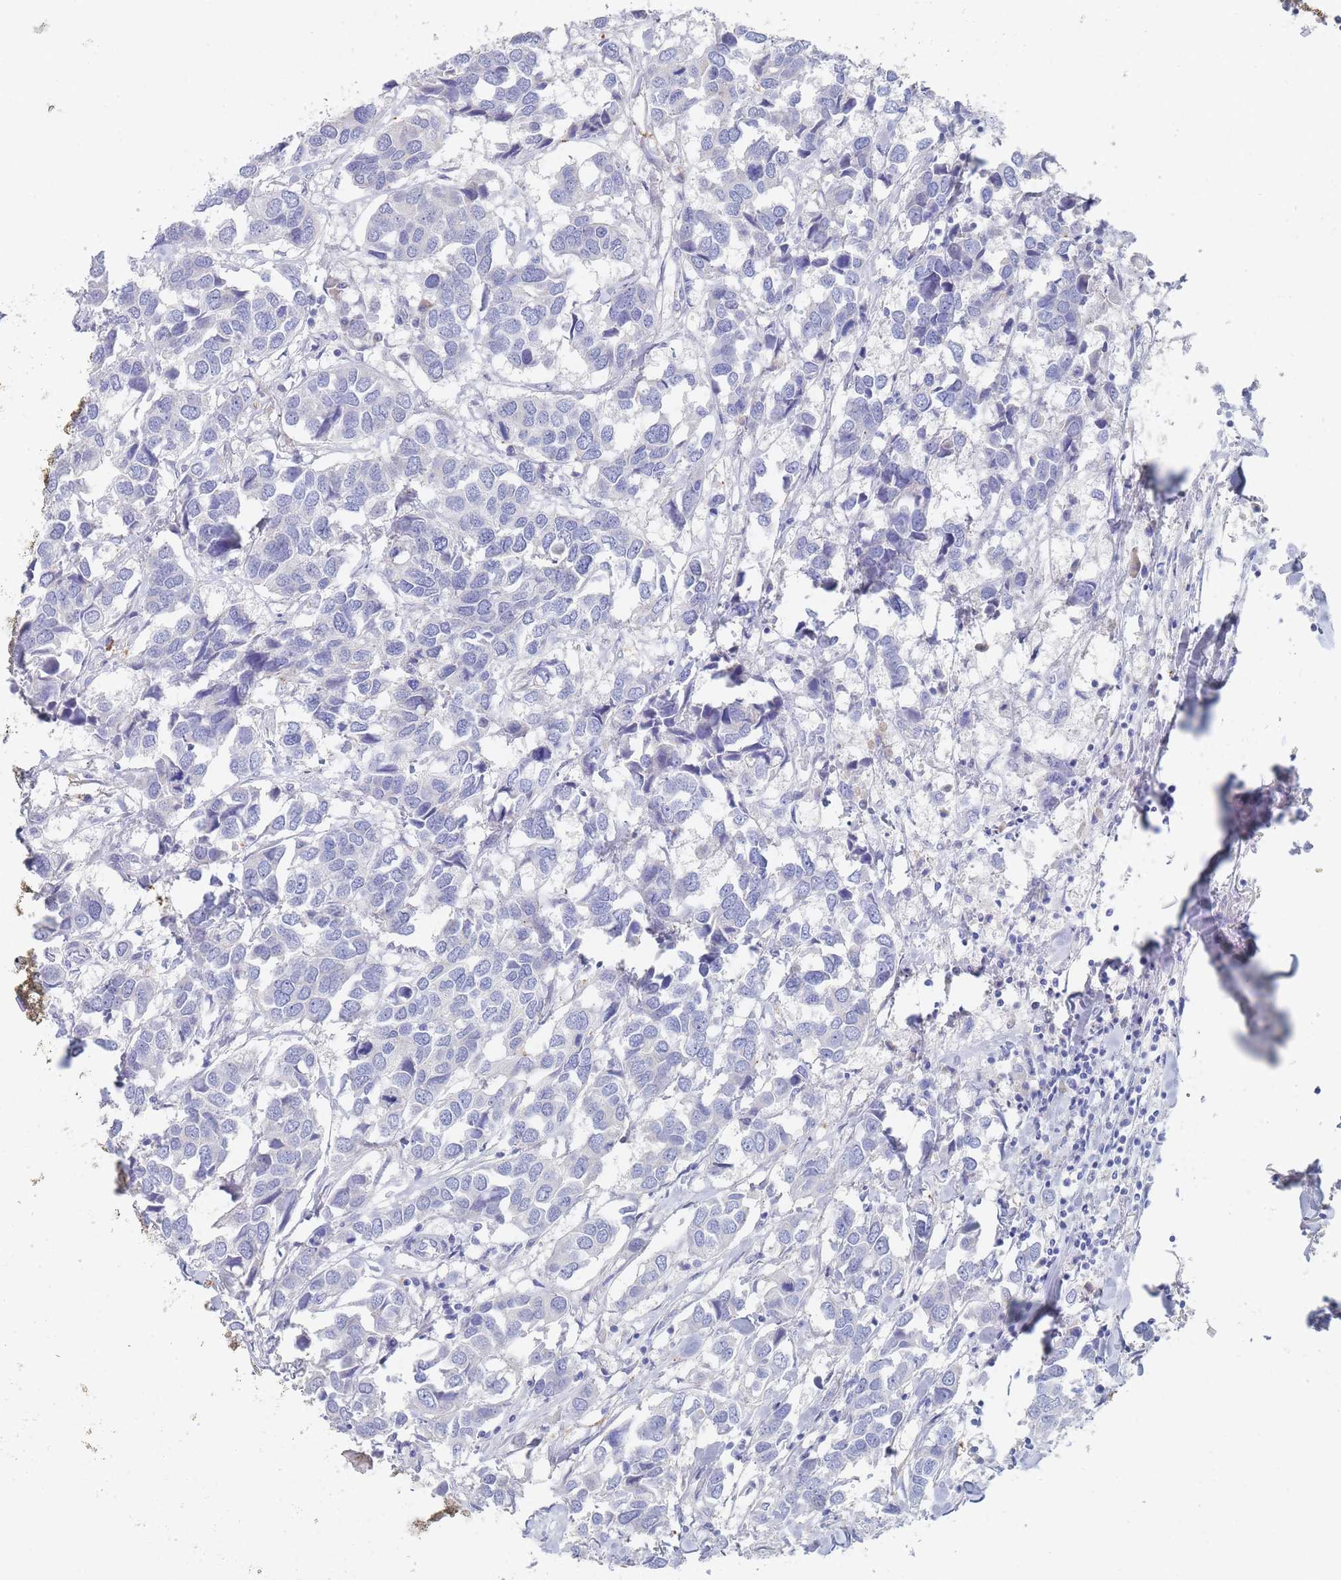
{"staining": {"intensity": "negative", "quantity": "none", "location": "none"}, "tissue": "breast cancer", "cell_type": "Tumor cells", "image_type": "cancer", "snomed": [{"axis": "morphology", "description": "Duct carcinoma"}, {"axis": "topography", "description": "Breast"}], "caption": "An image of human breast invasive ductal carcinoma is negative for staining in tumor cells.", "gene": "SLC25A35", "patient": {"sex": "female", "age": 83}}